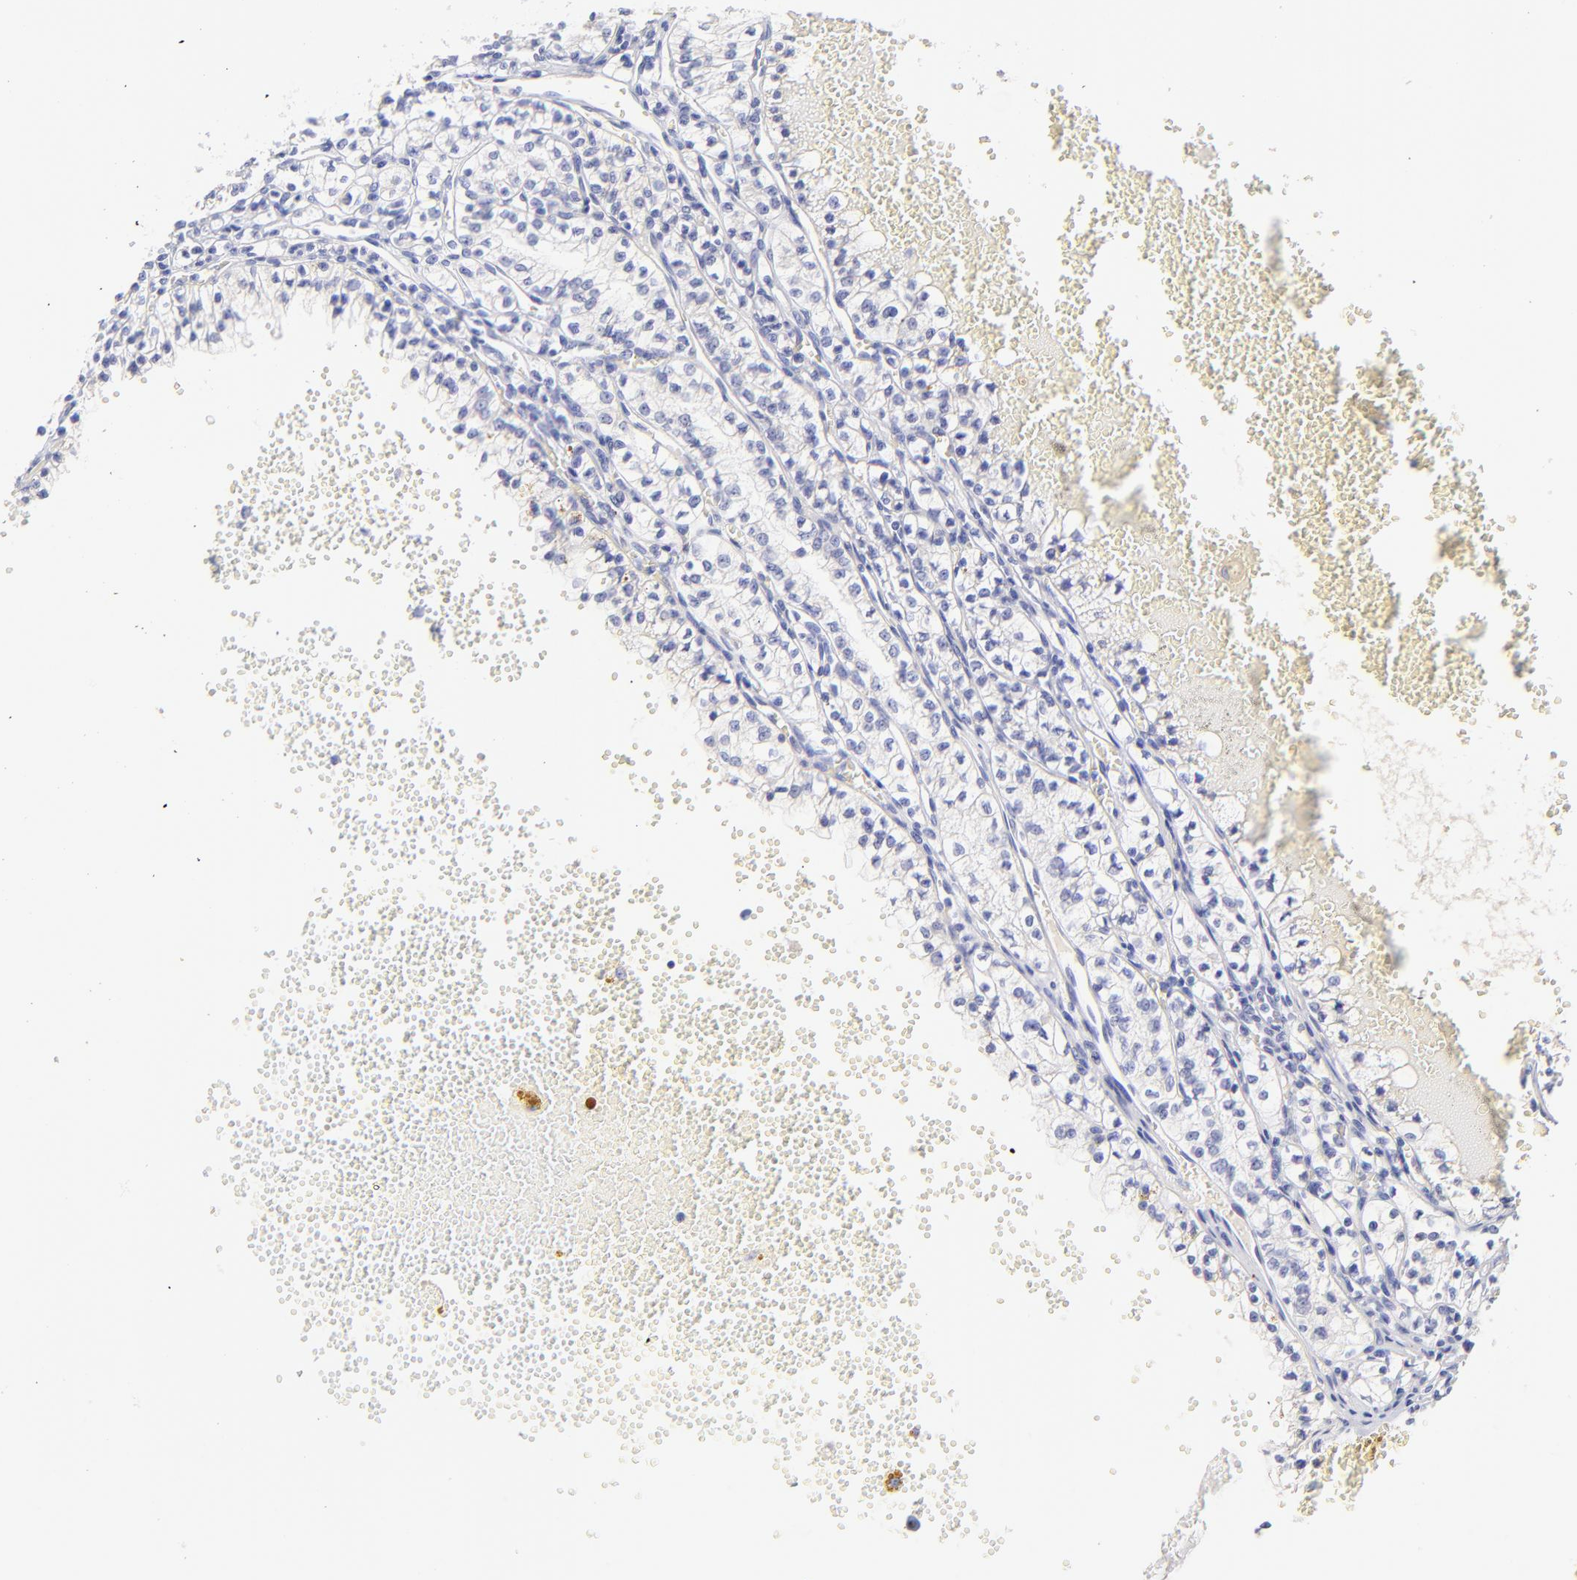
{"staining": {"intensity": "negative", "quantity": "none", "location": "none"}, "tissue": "renal cancer", "cell_type": "Tumor cells", "image_type": "cancer", "snomed": [{"axis": "morphology", "description": "Adenocarcinoma, NOS"}, {"axis": "topography", "description": "Kidney"}], "caption": "DAB (3,3'-diaminobenzidine) immunohistochemical staining of human renal cancer (adenocarcinoma) exhibits no significant staining in tumor cells.", "gene": "ASB9", "patient": {"sex": "male", "age": 61}}